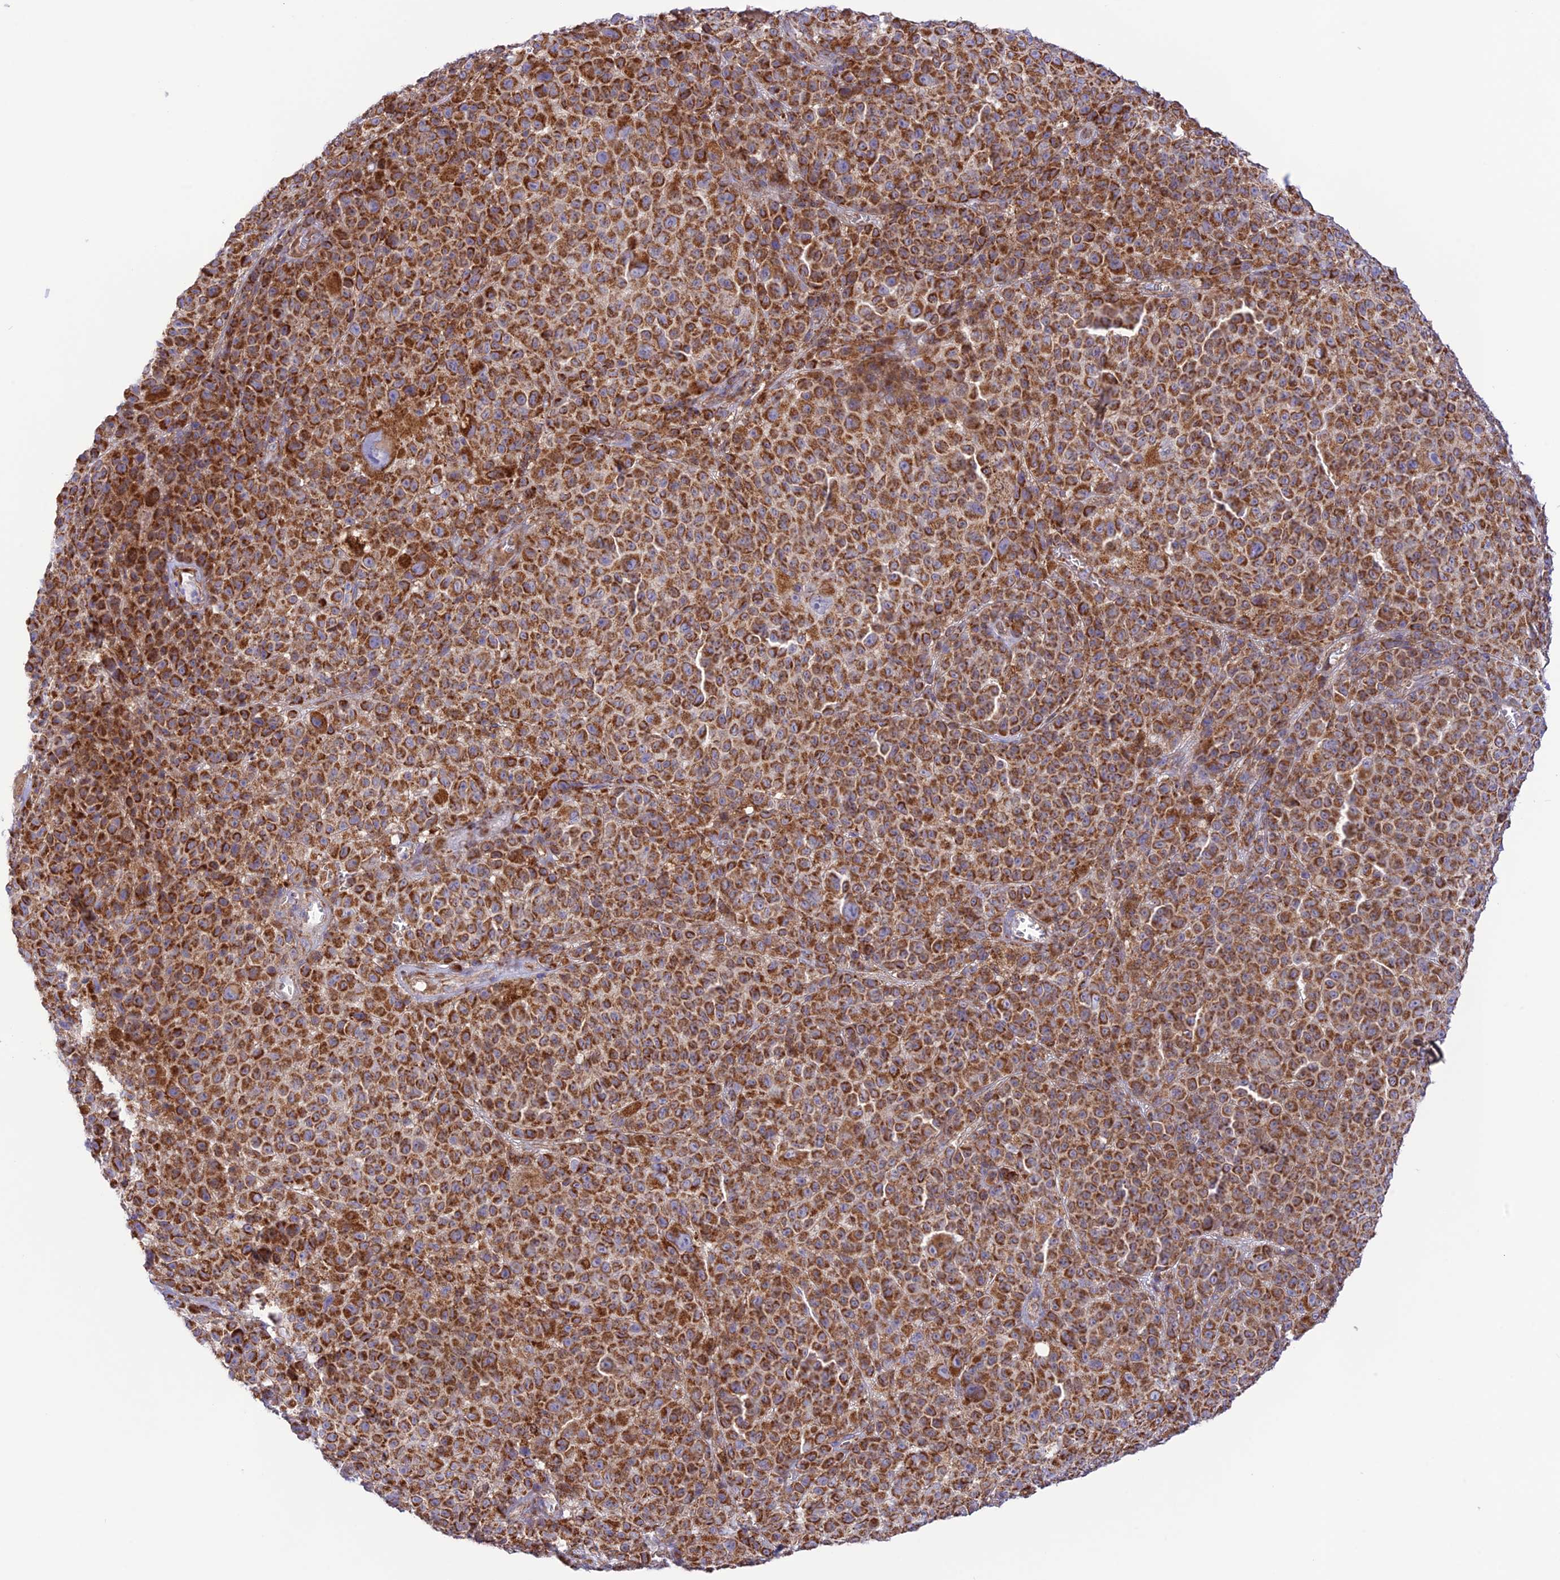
{"staining": {"intensity": "strong", "quantity": ">75%", "location": "cytoplasmic/membranous"}, "tissue": "melanoma", "cell_type": "Tumor cells", "image_type": "cancer", "snomed": [{"axis": "morphology", "description": "Malignant melanoma, NOS"}, {"axis": "topography", "description": "Skin"}], "caption": "Strong cytoplasmic/membranous positivity for a protein is identified in about >75% of tumor cells of melanoma using IHC.", "gene": "UAP1L1", "patient": {"sex": "female", "age": 94}}